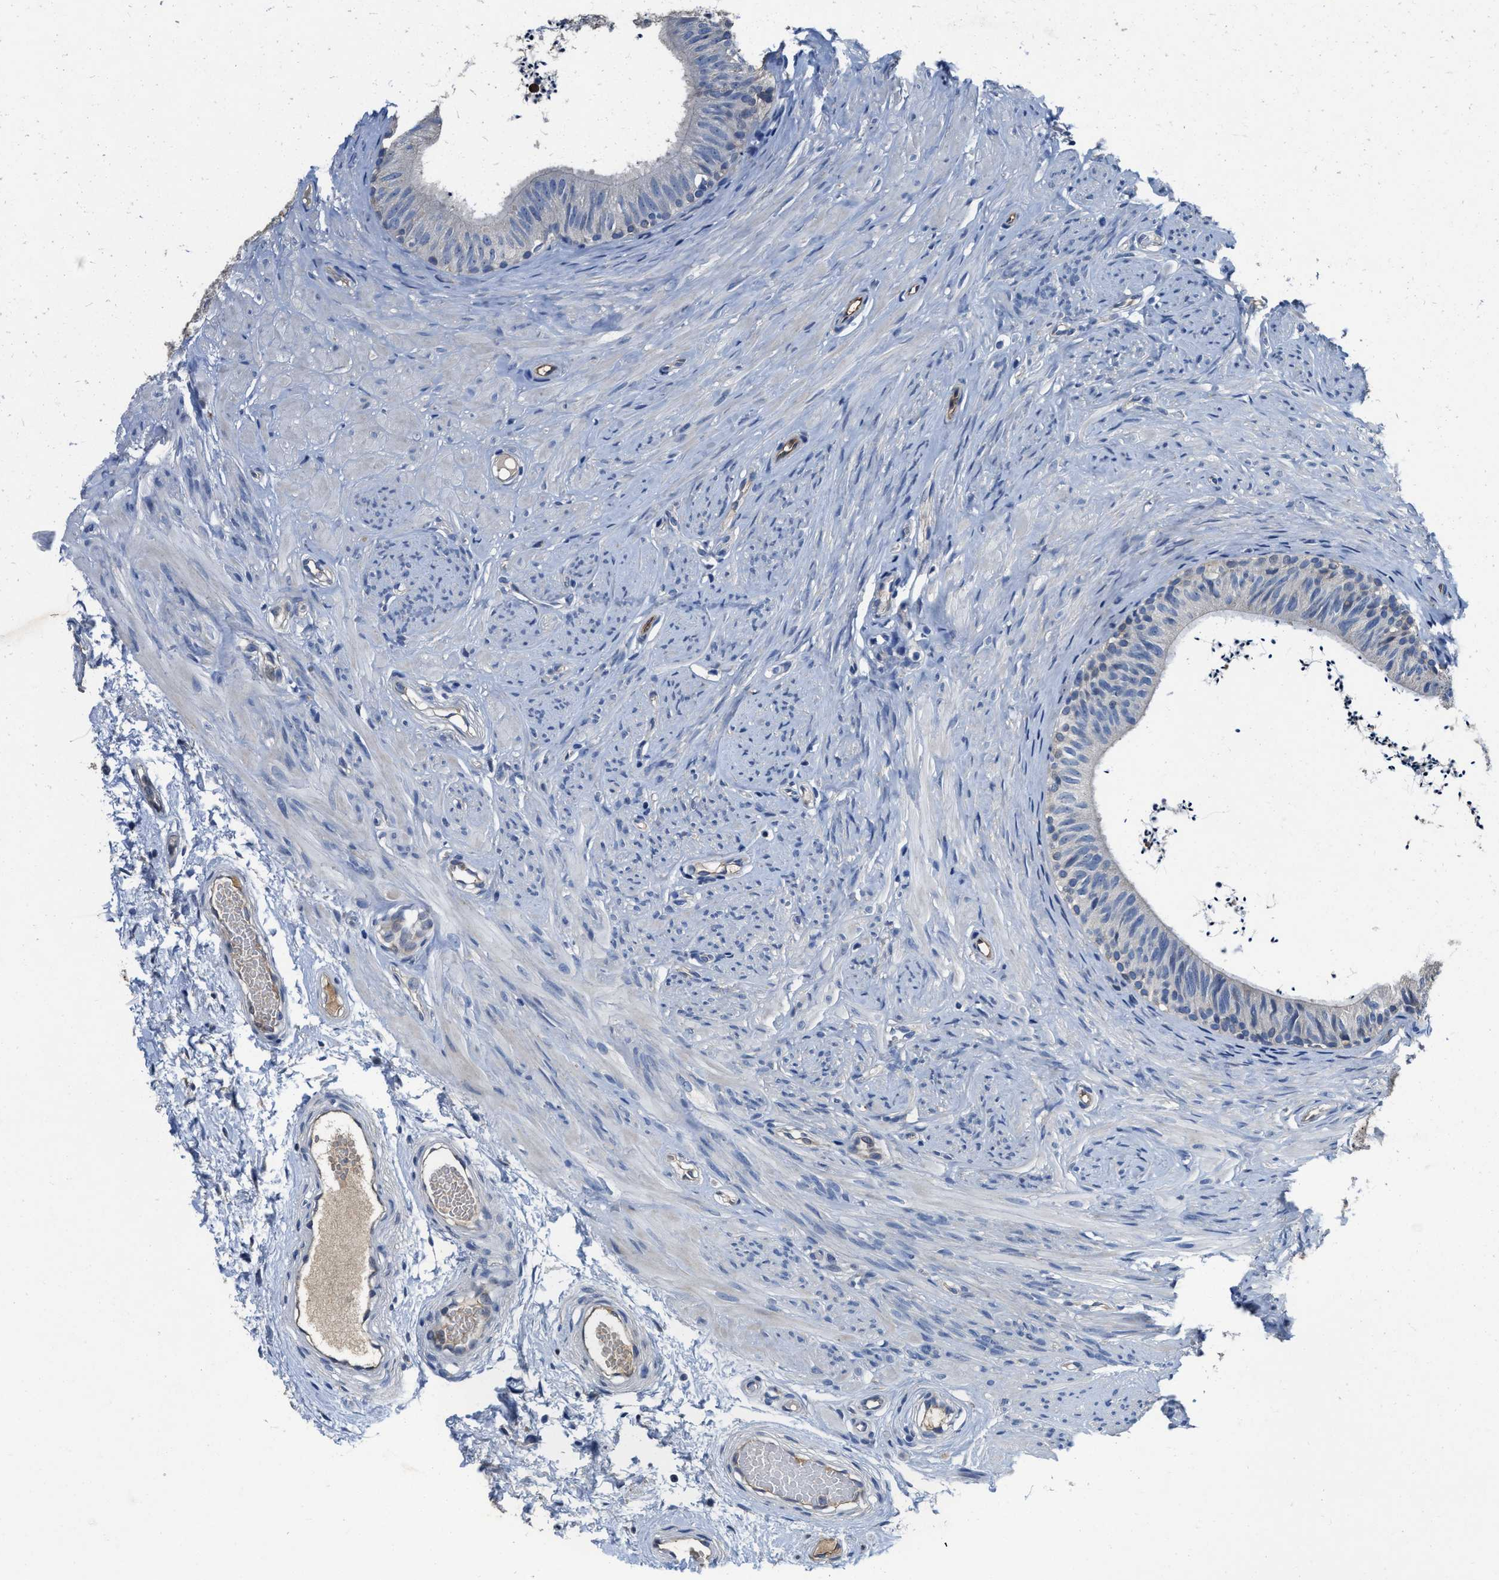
{"staining": {"intensity": "negative", "quantity": "none", "location": "none"}, "tissue": "epididymis", "cell_type": "Glandular cells", "image_type": "normal", "snomed": [{"axis": "morphology", "description": "Normal tissue, NOS"}, {"axis": "topography", "description": "Epididymis"}], "caption": "IHC image of normal human epididymis stained for a protein (brown), which demonstrates no positivity in glandular cells.", "gene": "PEG10", "patient": {"sex": "male", "age": 56}}